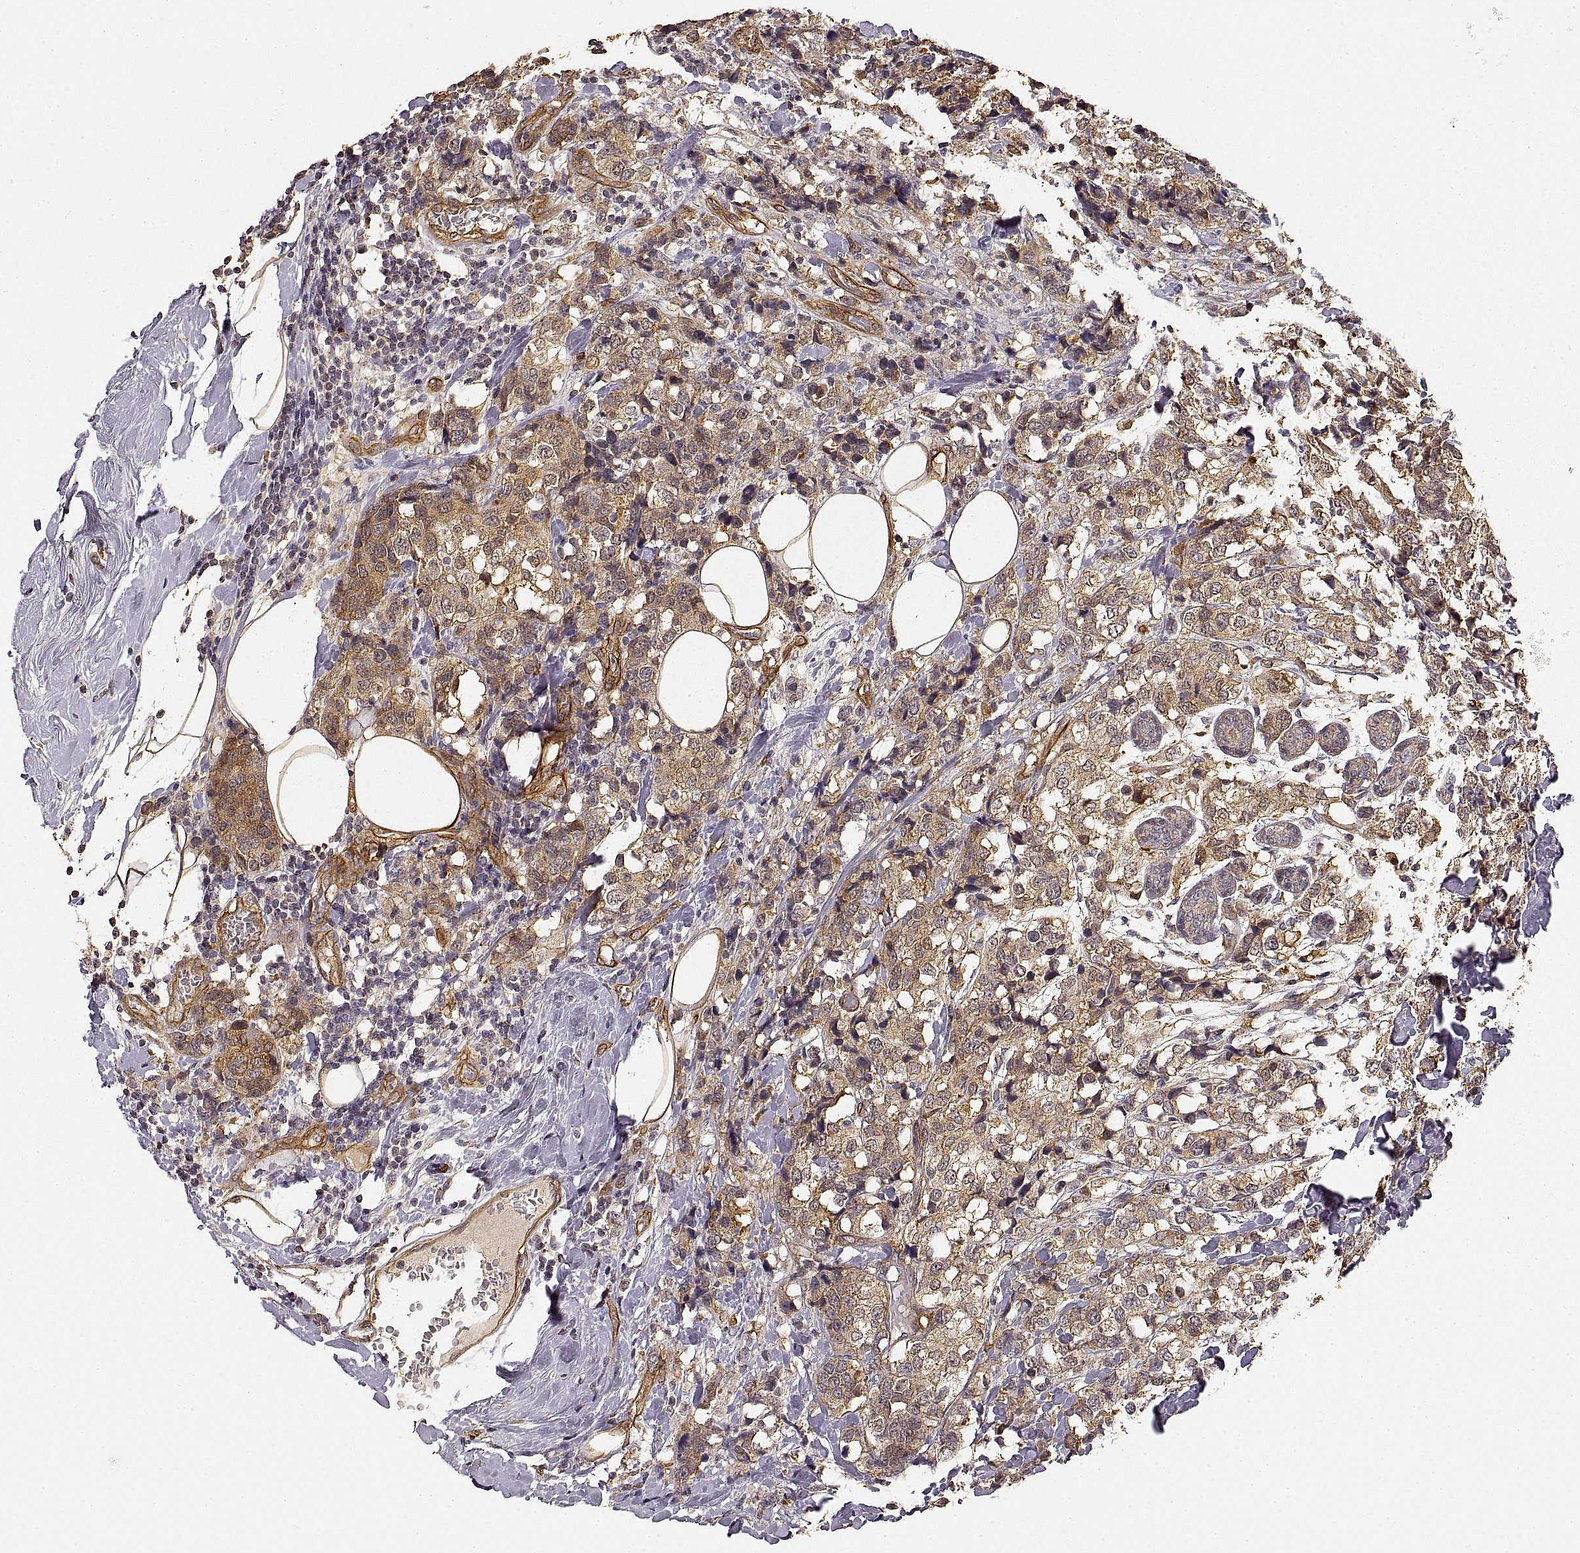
{"staining": {"intensity": "moderate", "quantity": ">75%", "location": "cytoplasmic/membranous"}, "tissue": "breast cancer", "cell_type": "Tumor cells", "image_type": "cancer", "snomed": [{"axis": "morphology", "description": "Lobular carcinoma"}, {"axis": "topography", "description": "Breast"}], "caption": "Immunohistochemical staining of human breast cancer (lobular carcinoma) demonstrates medium levels of moderate cytoplasmic/membranous staining in about >75% of tumor cells.", "gene": "LAMA4", "patient": {"sex": "female", "age": 59}}